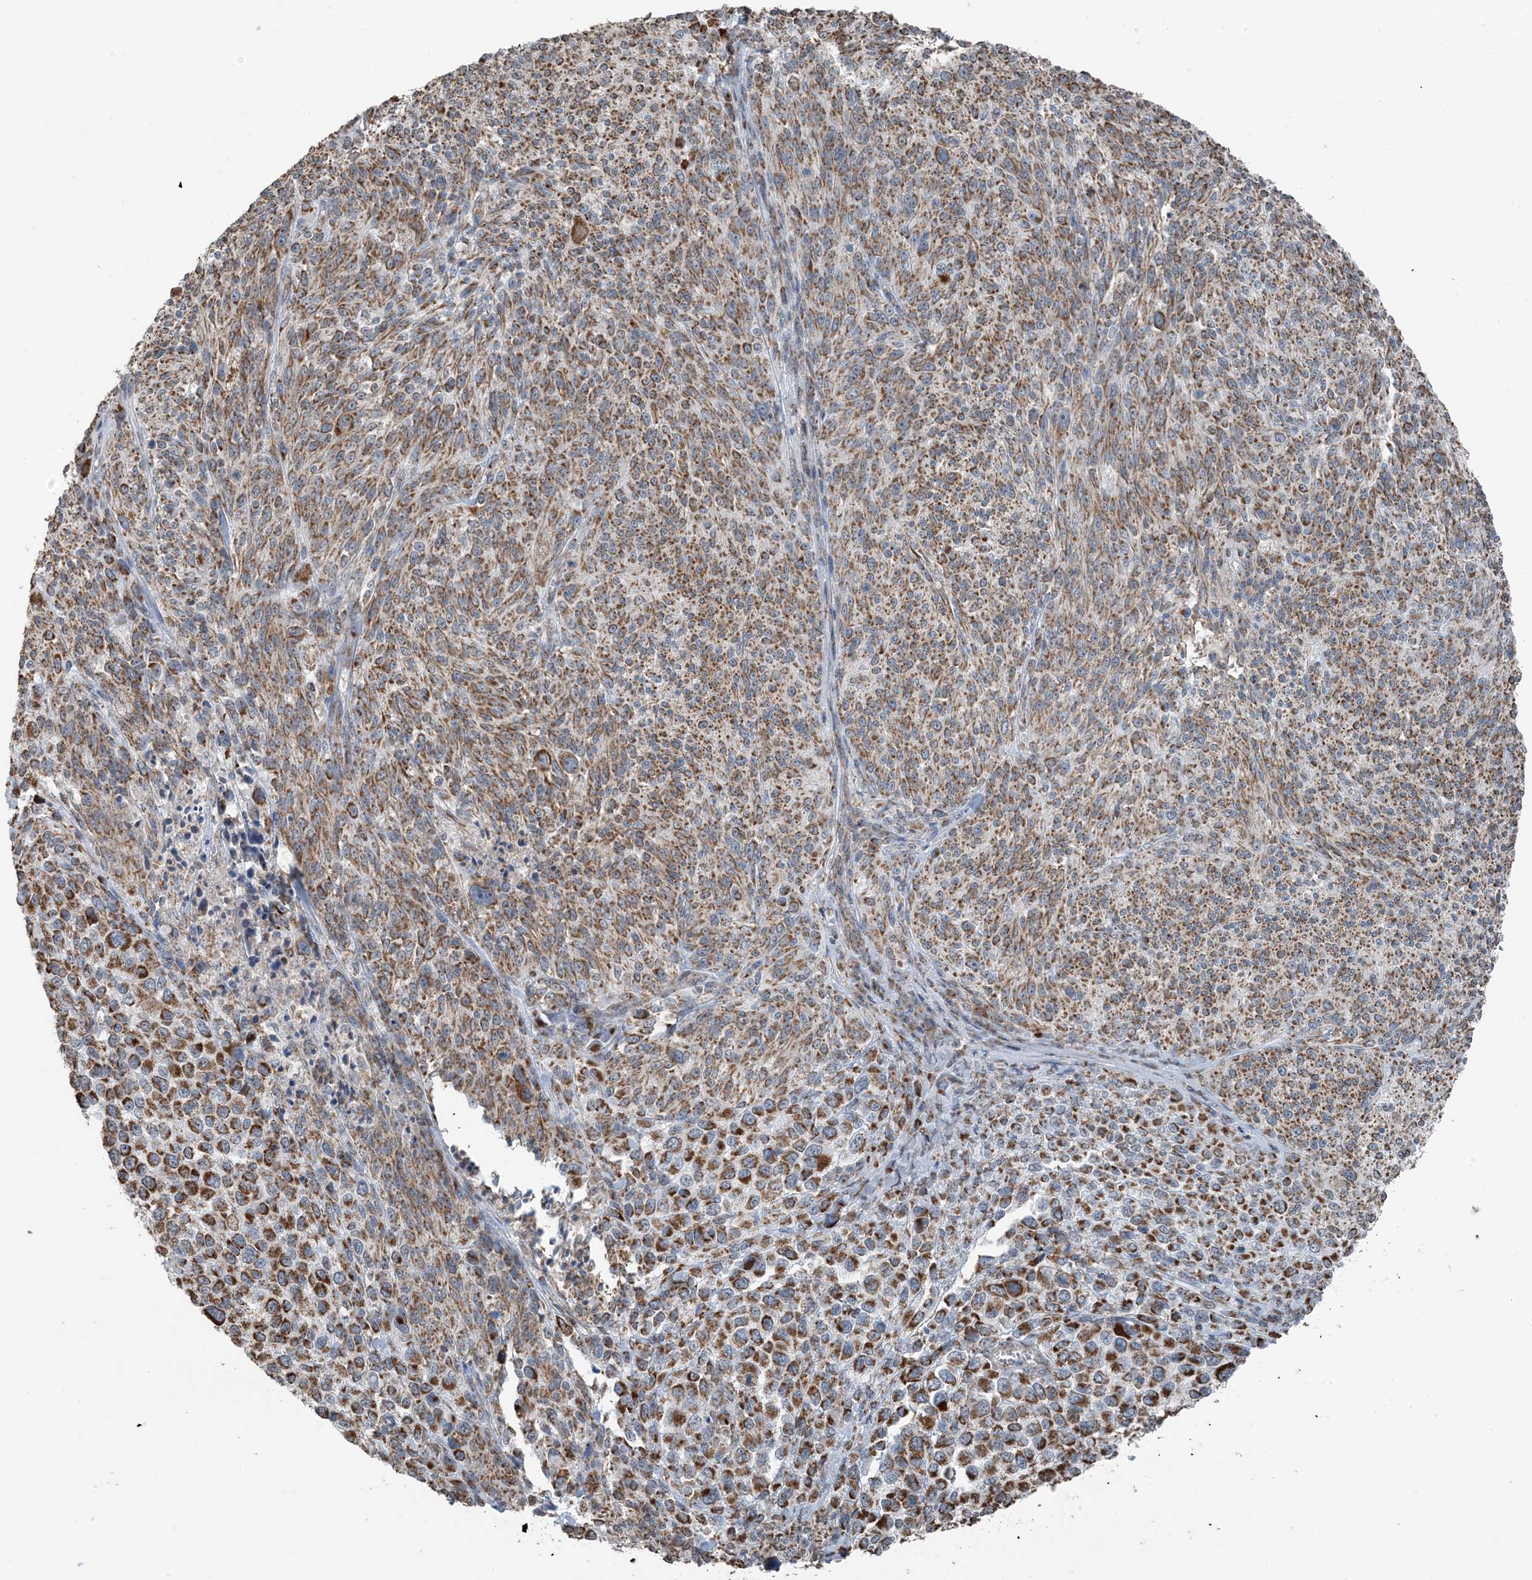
{"staining": {"intensity": "moderate", "quantity": ">75%", "location": "cytoplasmic/membranous"}, "tissue": "melanoma", "cell_type": "Tumor cells", "image_type": "cancer", "snomed": [{"axis": "morphology", "description": "Malignant melanoma, NOS"}, {"axis": "topography", "description": "Skin of trunk"}], "caption": "Immunohistochemical staining of malignant melanoma displays moderate cytoplasmic/membranous protein expression in about >75% of tumor cells.", "gene": "PILRB", "patient": {"sex": "male", "age": 71}}